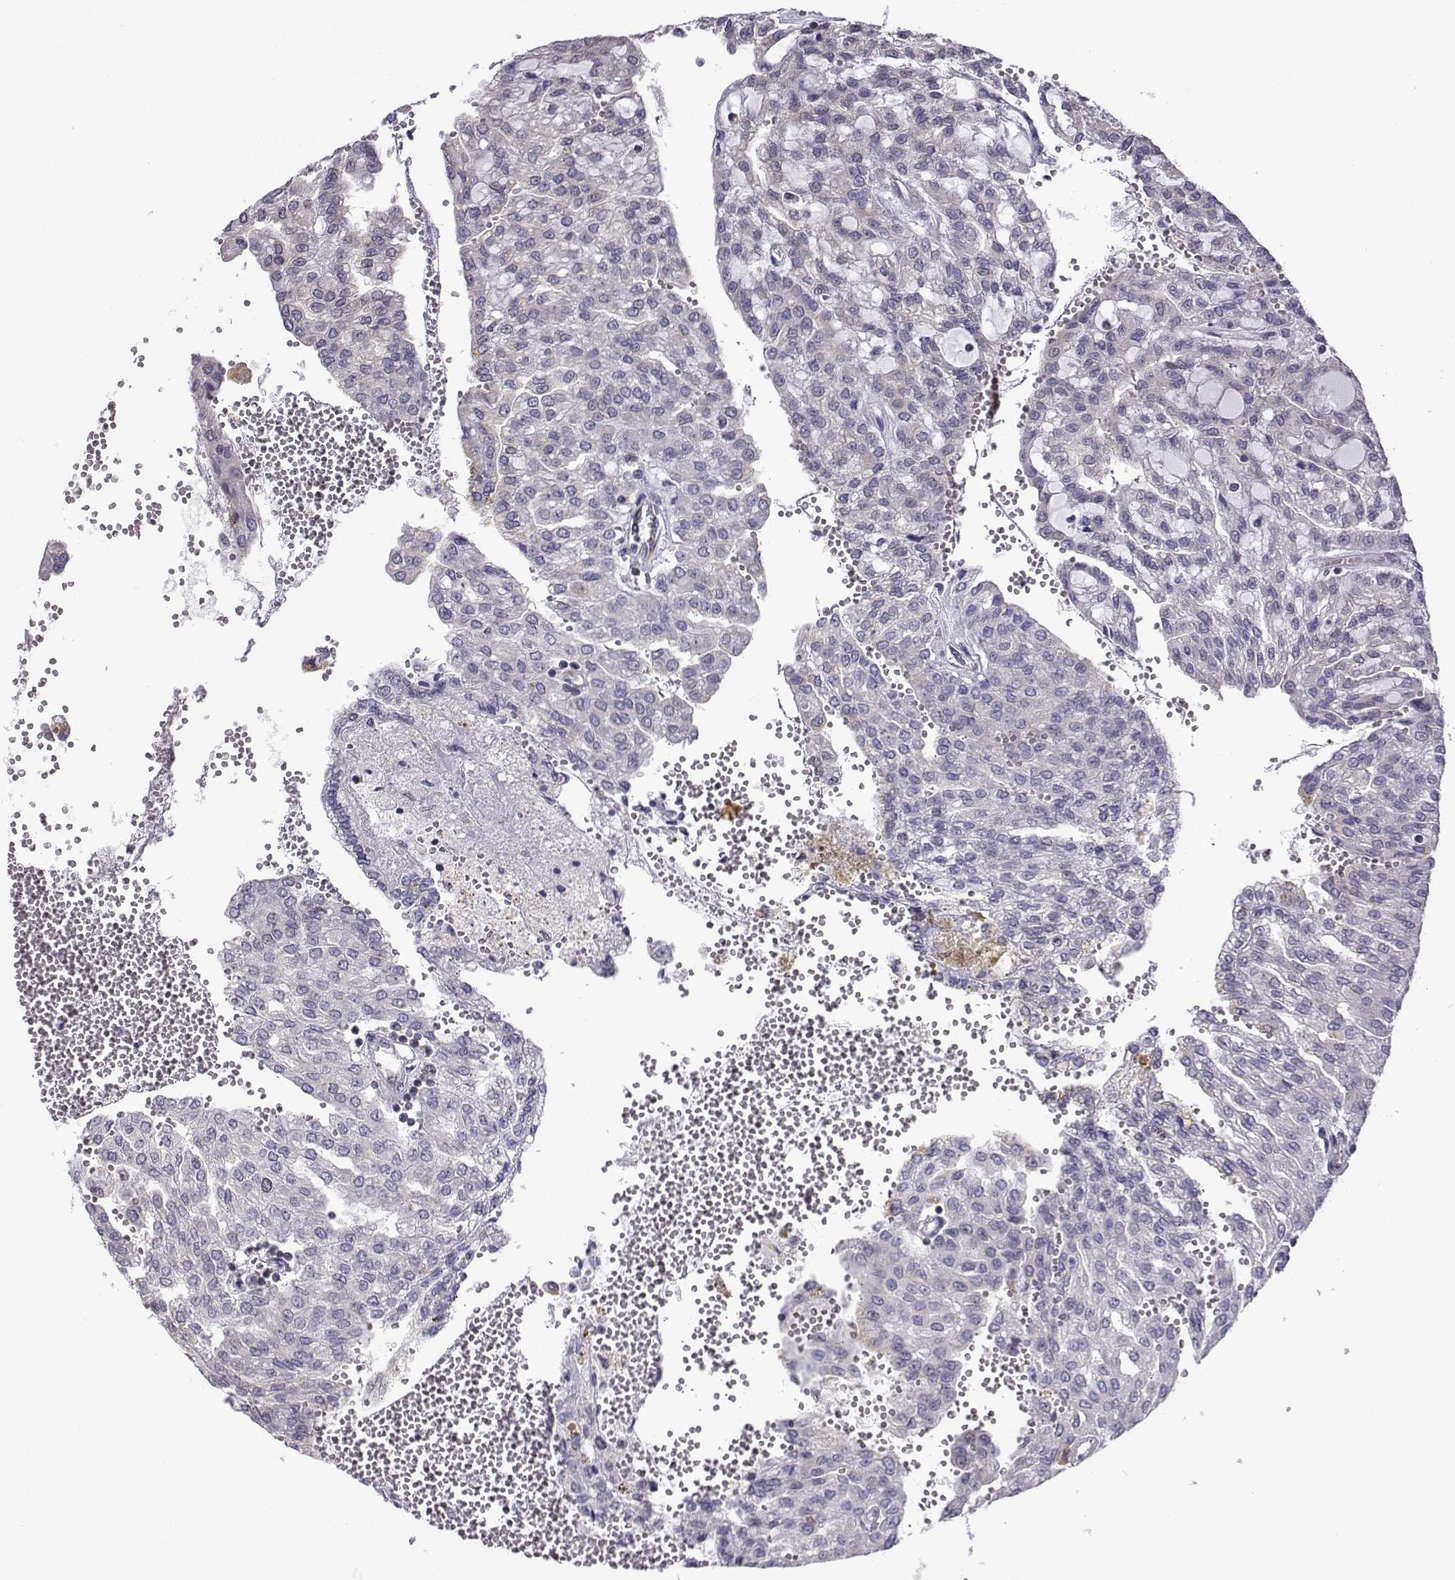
{"staining": {"intensity": "negative", "quantity": "none", "location": "none"}, "tissue": "renal cancer", "cell_type": "Tumor cells", "image_type": "cancer", "snomed": [{"axis": "morphology", "description": "Adenocarcinoma, NOS"}, {"axis": "topography", "description": "Kidney"}], "caption": "High power microscopy image of an immunohistochemistry micrograph of renal cancer (adenocarcinoma), revealing no significant positivity in tumor cells. Nuclei are stained in blue.", "gene": "INCENP", "patient": {"sex": "male", "age": 63}}